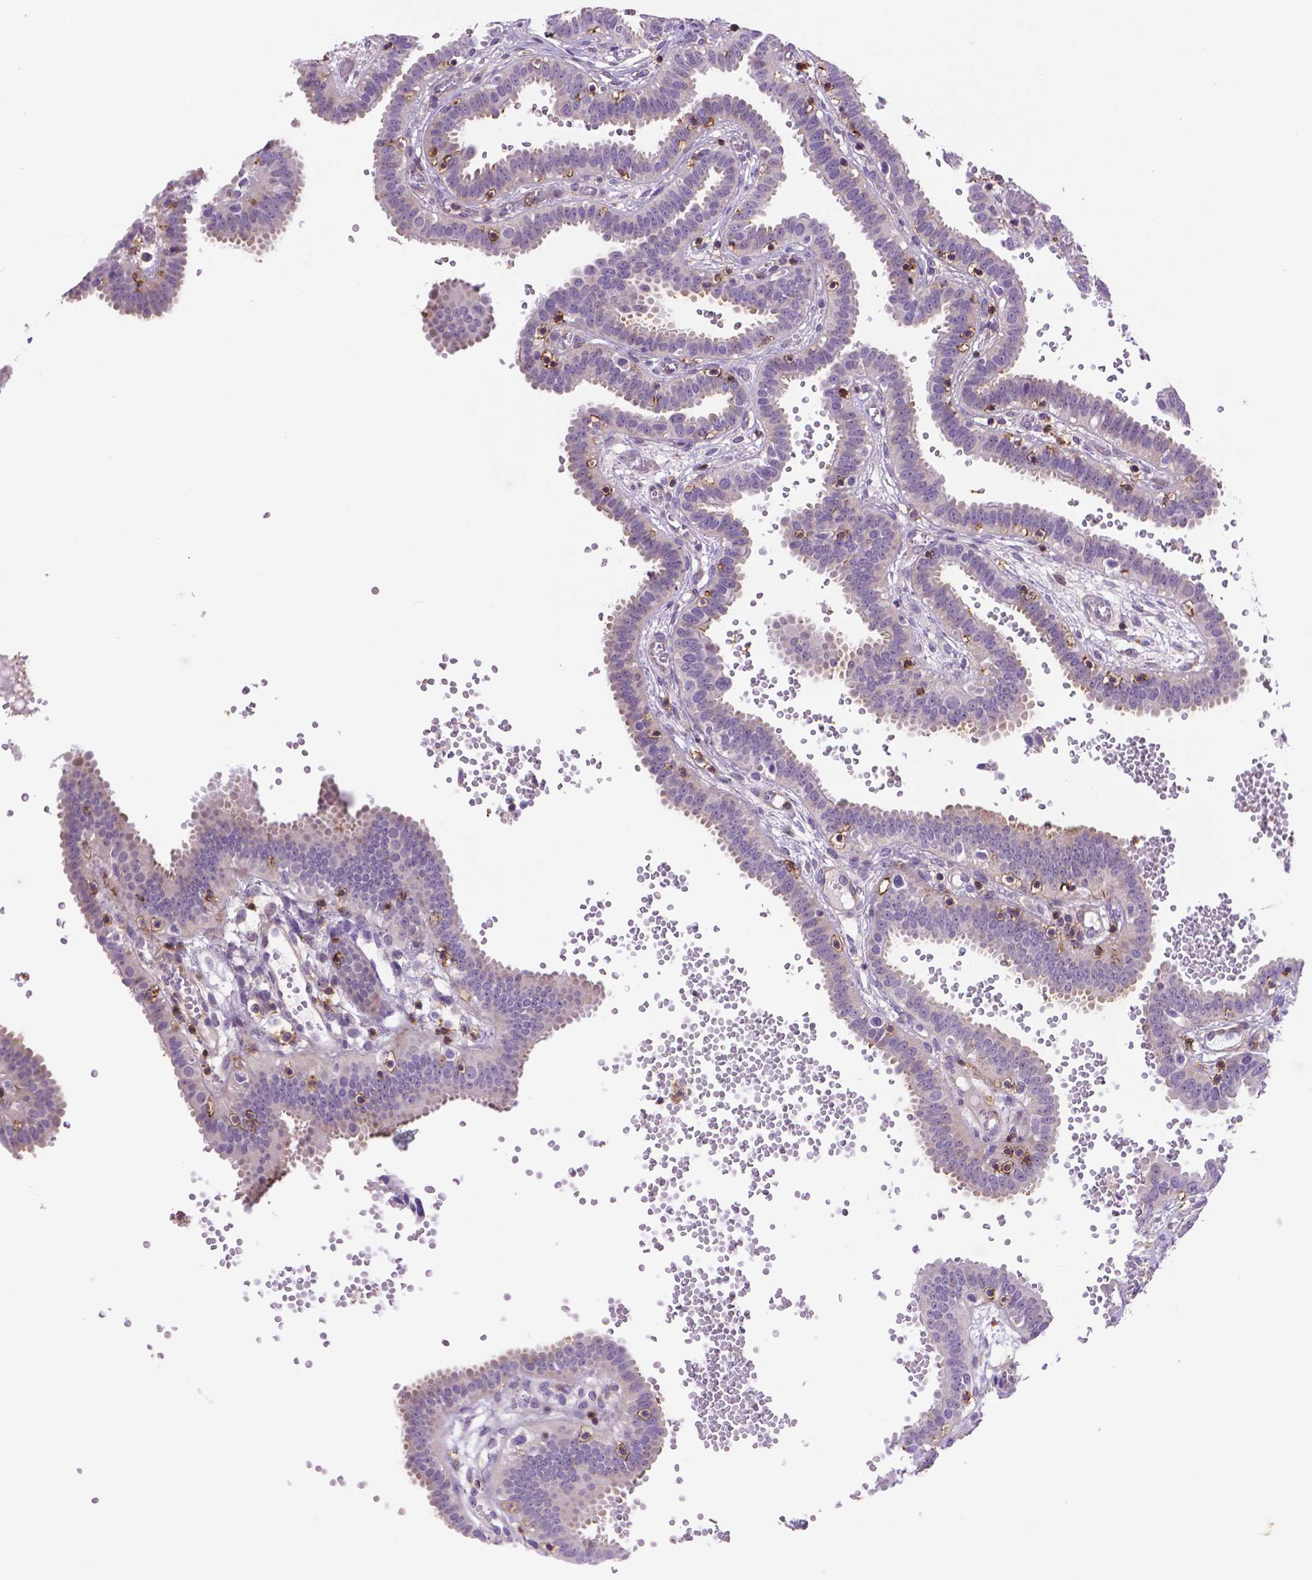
{"staining": {"intensity": "negative", "quantity": "none", "location": "none"}, "tissue": "fallopian tube", "cell_type": "Glandular cells", "image_type": "normal", "snomed": [{"axis": "morphology", "description": "Normal tissue, NOS"}, {"axis": "topography", "description": "Fallopian tube"}], "caption": "Photomicrograph shows no protein expression in glandular cells of unremarkable fallopian tube. Nuclei are stained in blue.", "gene": "ACAD10", "patient": {"sex": "female", "age": 37}}